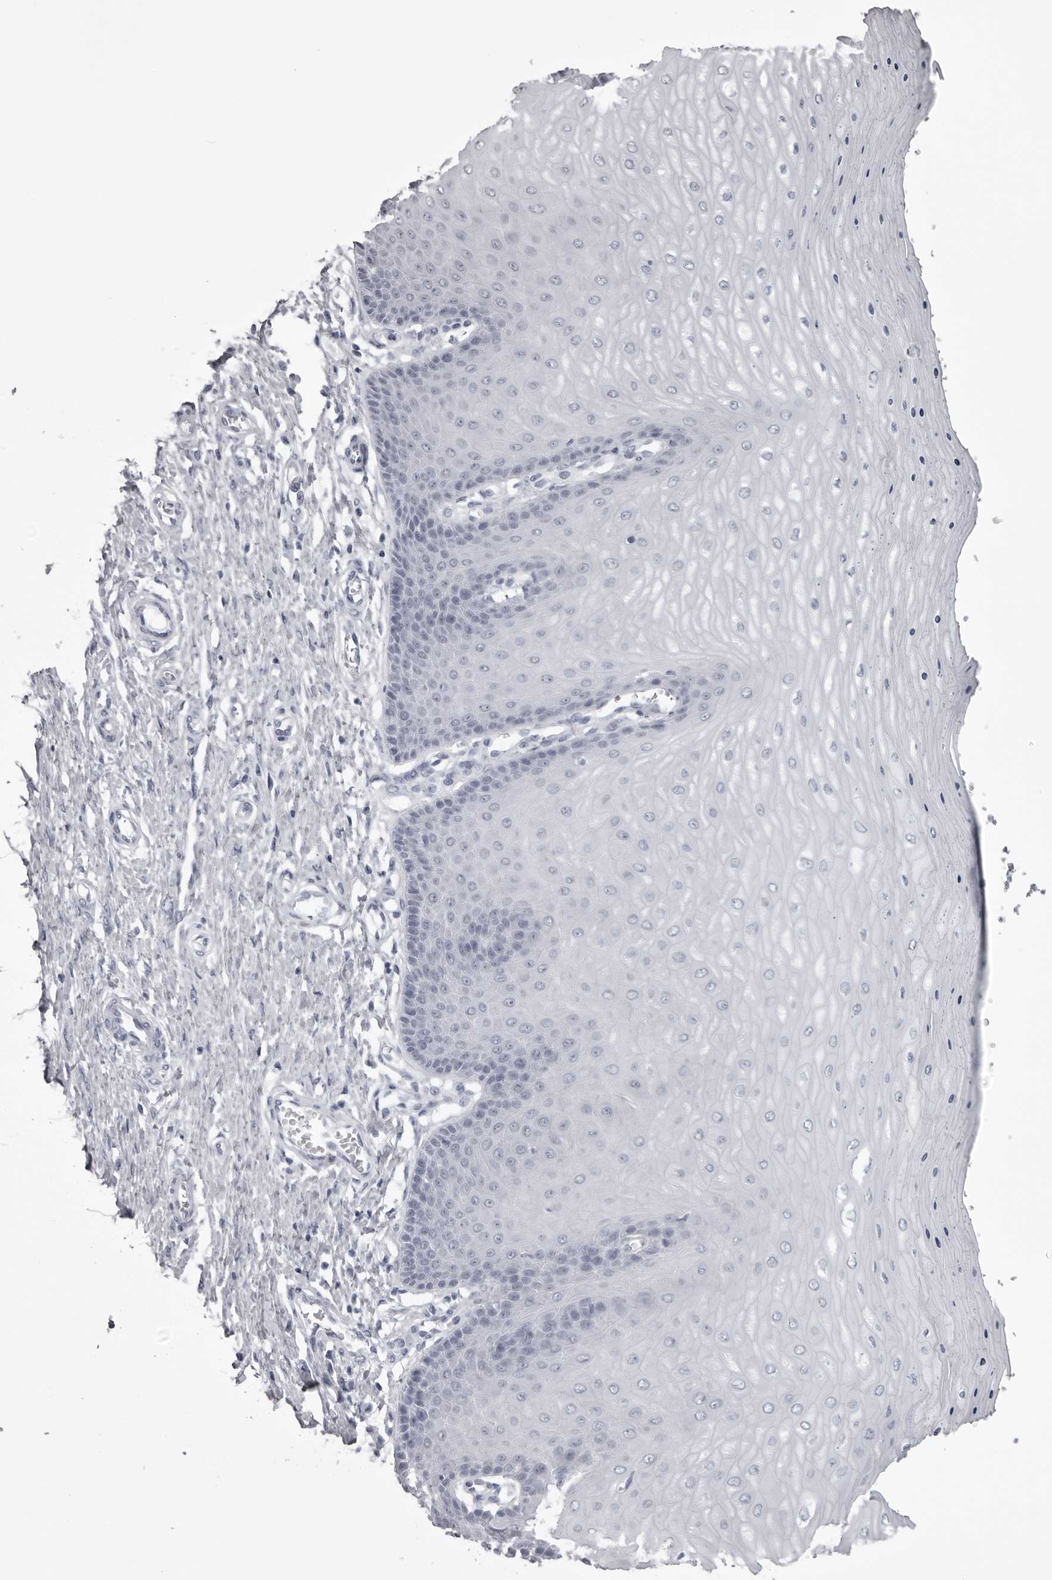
{"staining": {"intensity": "moderate", "quantity": ">75%", "location": "cytoplasmic/membranous"}, "tissue": "cervix", "cell_type": "Glandular cells", "image_type": "normal", "snomed": [{"axis": "morphology", "description": "Normal tissue, NOS"}, {"axis": "topography", "description": "Cervix"}], "caption": "This micrograph demonstrates IHC staining of unremarkable human cervix, with medium moderate cytoplasmic/membranous positivity in approximately >75% of glandular cells.", "gene": "UROD", "patient": {"sex": "female", "age": 55}}